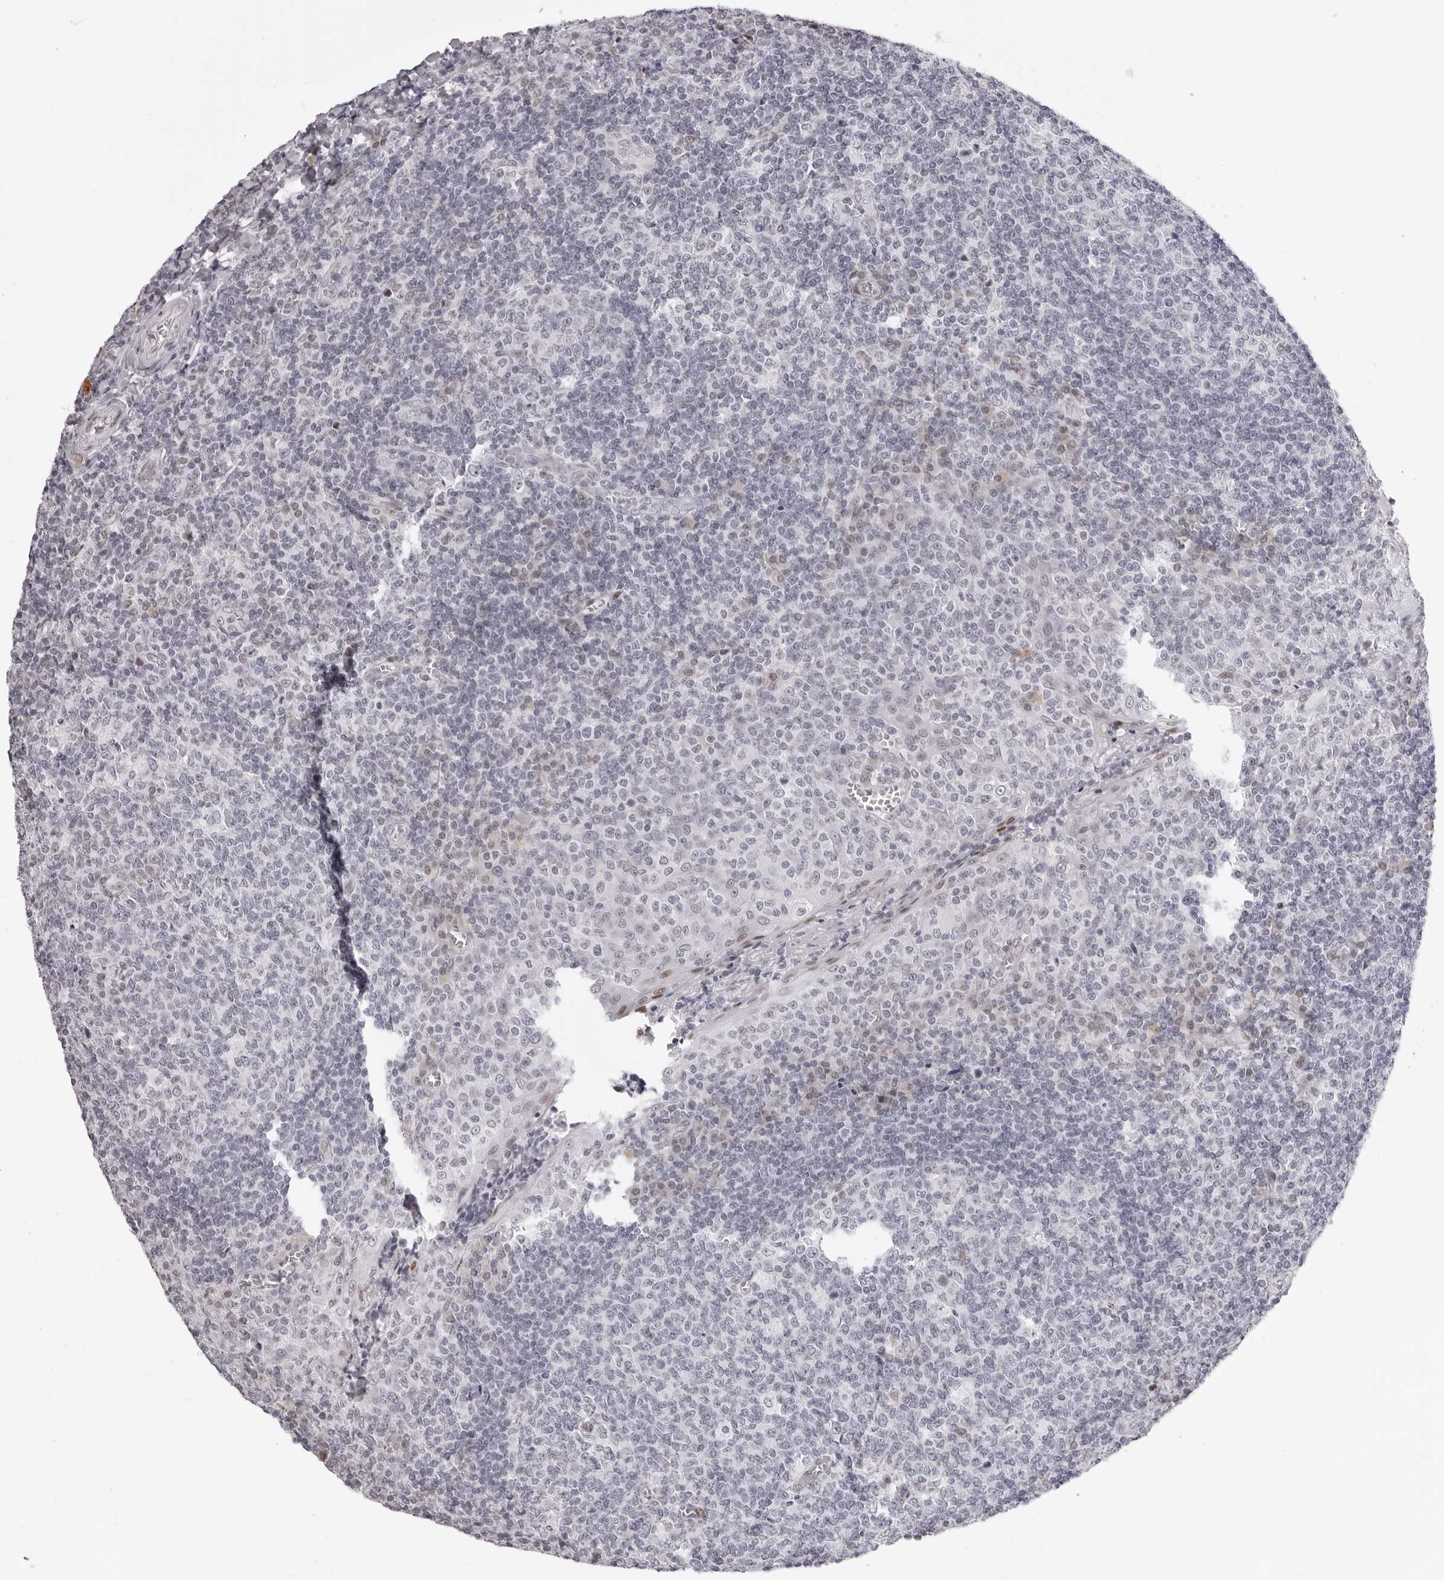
{"staining": {"intensity": "weak", "quantity": "<25%", "location": "nuclear"}, "tissue": "tonsil", "cell_type": "Germinal center cells", "image_type": "normal", "snomed": [{"axis": "morphology", "description": "Normal tissue, NOS"}, {"axis": "topography", "description": "Tonsil"}], "caption": "DAB (3,3'-diaminobenzidine) immunohistochemical staining of unremarkable human tonsil reveals no significant positivity in germinal center cells.", "gene": "MAFK", "patient": {"sex": "female", "age": 19}}